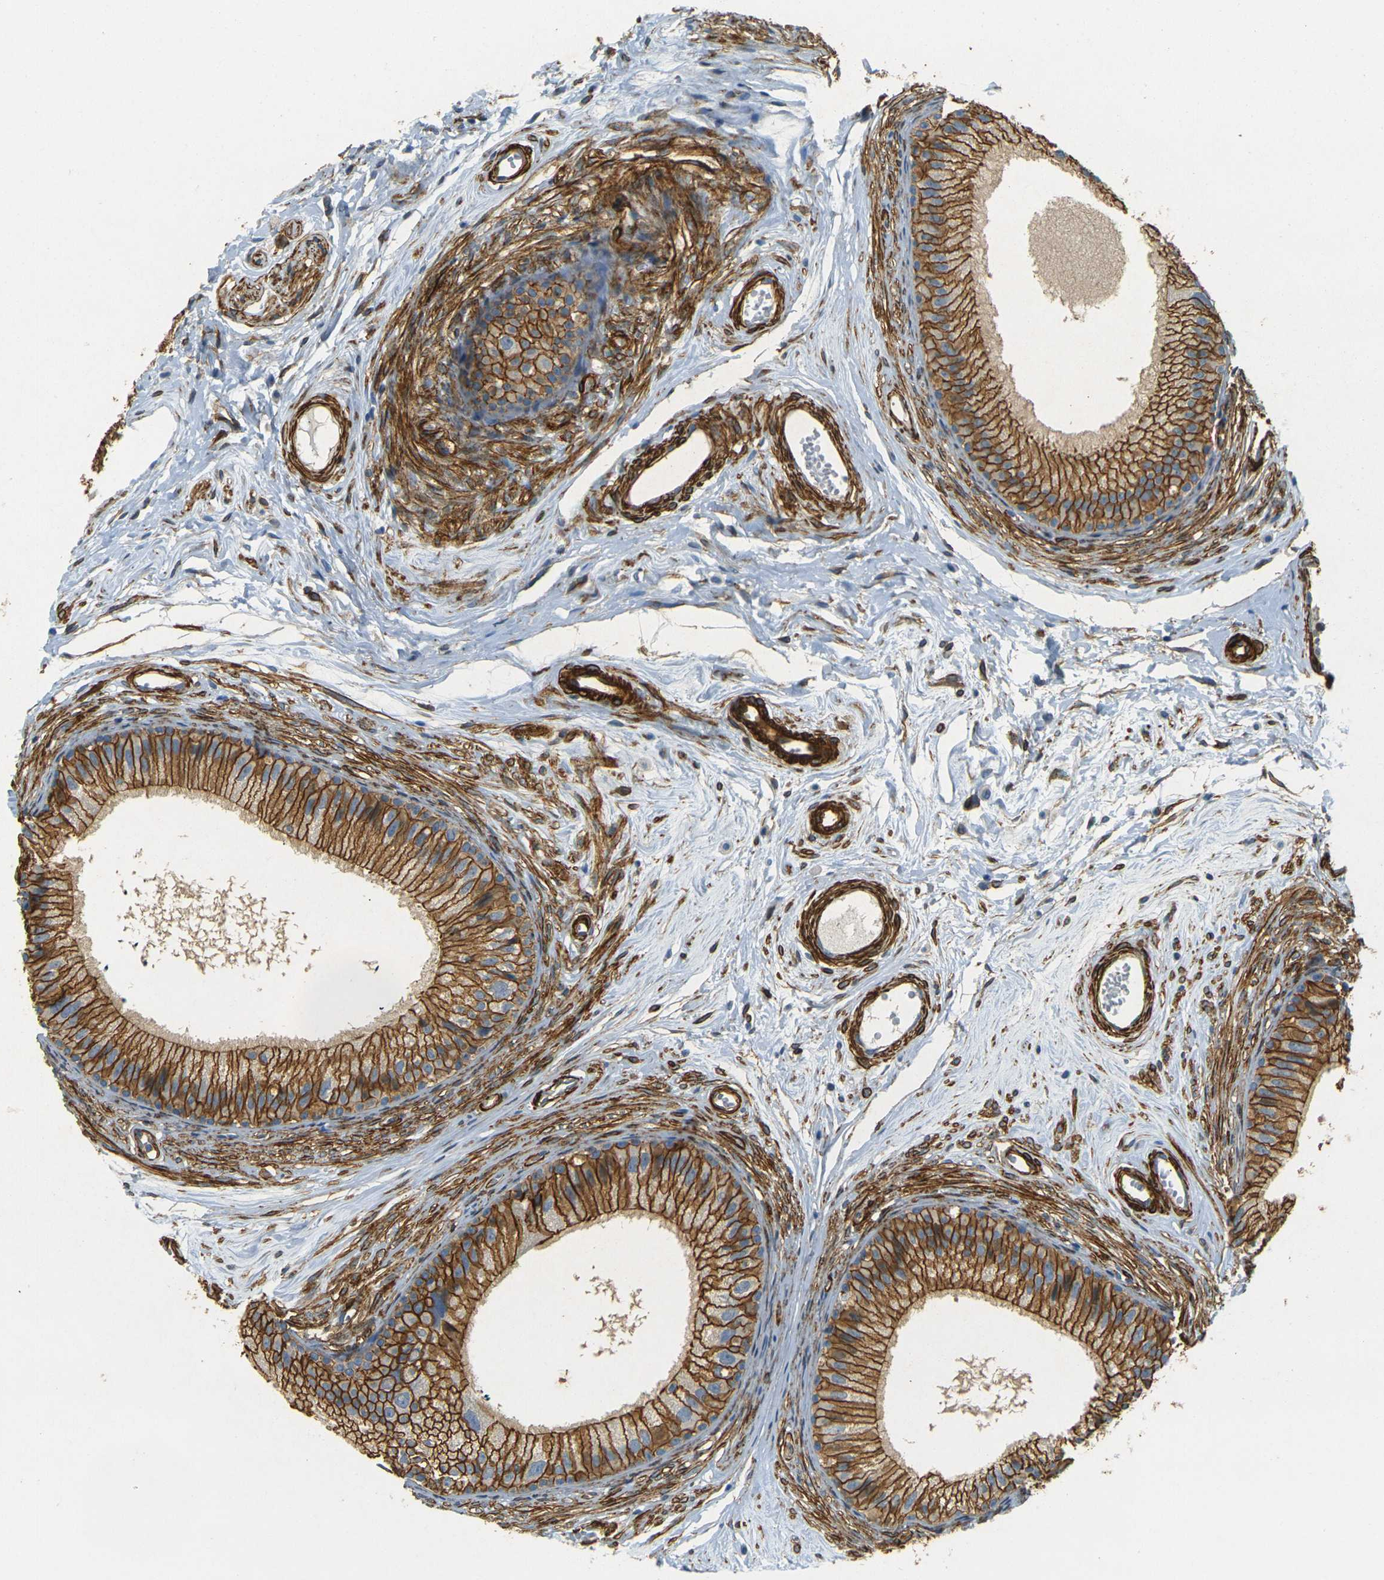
{"staining": {"intensity": "strong", "quantity": ">75%", "location": "cytoplasmic/membranous"}, "tissue": "epididymis", "cell_type": "Glandular cells", "image_type": "normal", "snomed": [{"axis": "morphology", "description": "Normal tissue, NOS"}, {"axis": "topography", "description": "Epididymis"}], "caption": "Immunohistochemistry micrograph of unremarkable epididymis: human epididymis stained using immunohistochemistry (IHC) demonstrates high levels of strong protein expression localized specifically in the cytoplasmic/membranous of glandular cells, appearing as a cytoplasmic/membranous brown color.", "gene": "EPHA7", "patient": {"sex": "male", "age": 56}}